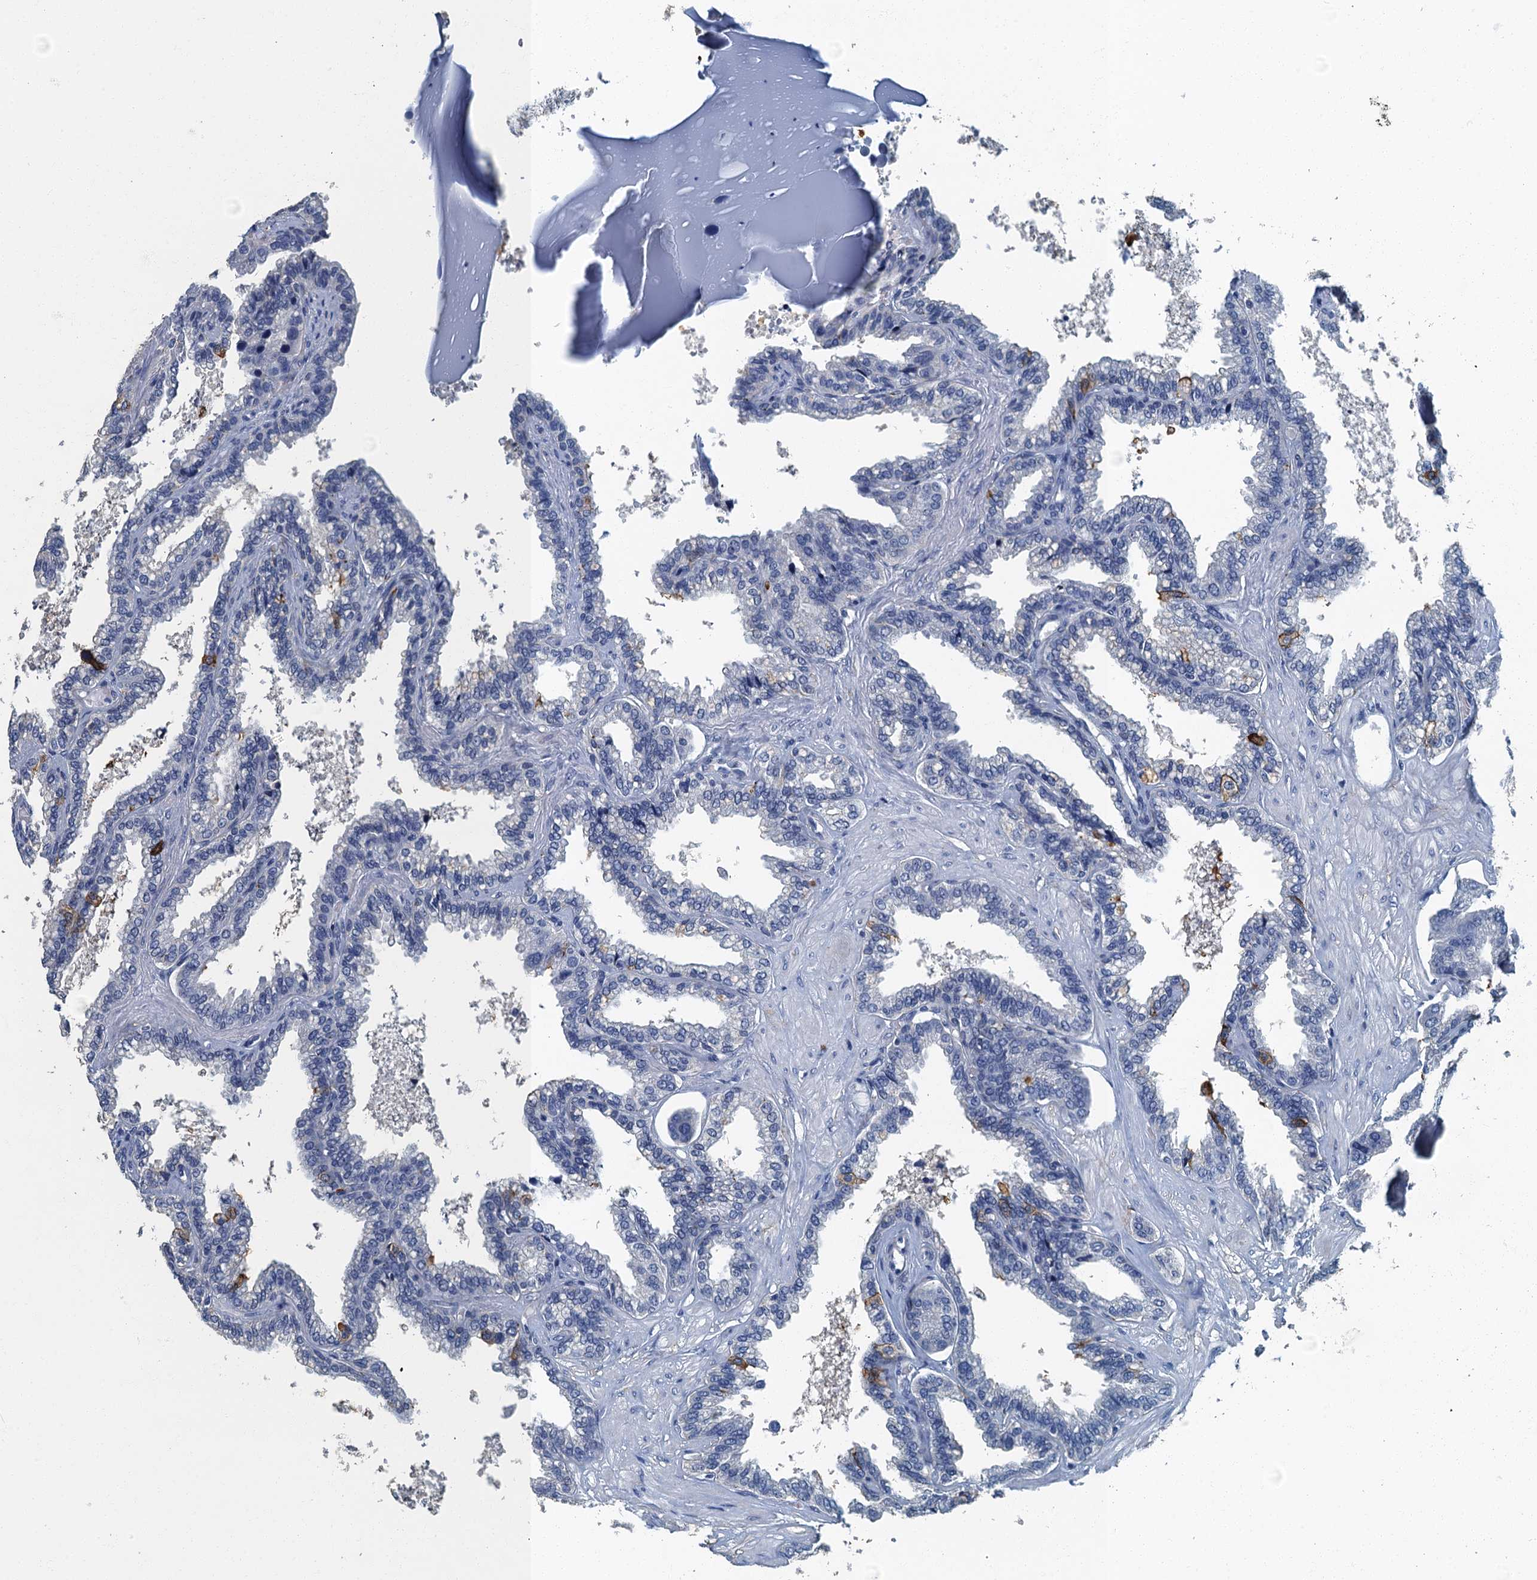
{"staining": {"intensity": "negative", "quantity": "none", "location": "none"}, "tissue": "seminal vesicle", "cell_type": "Glandular cells", "image_type": "normal", "snomed": [{"axis": "morphology", "description": "Normal tissue, NOS"}, {"axis": "topography", "description": "Seminal veicle"}], "caption": "Immunohistochemistry (IHC) of unremarkable seminal vesicle displays no staining in glandular cells.", "gene": "GADL1", "patient": {"sex": "male", "age": 46}}